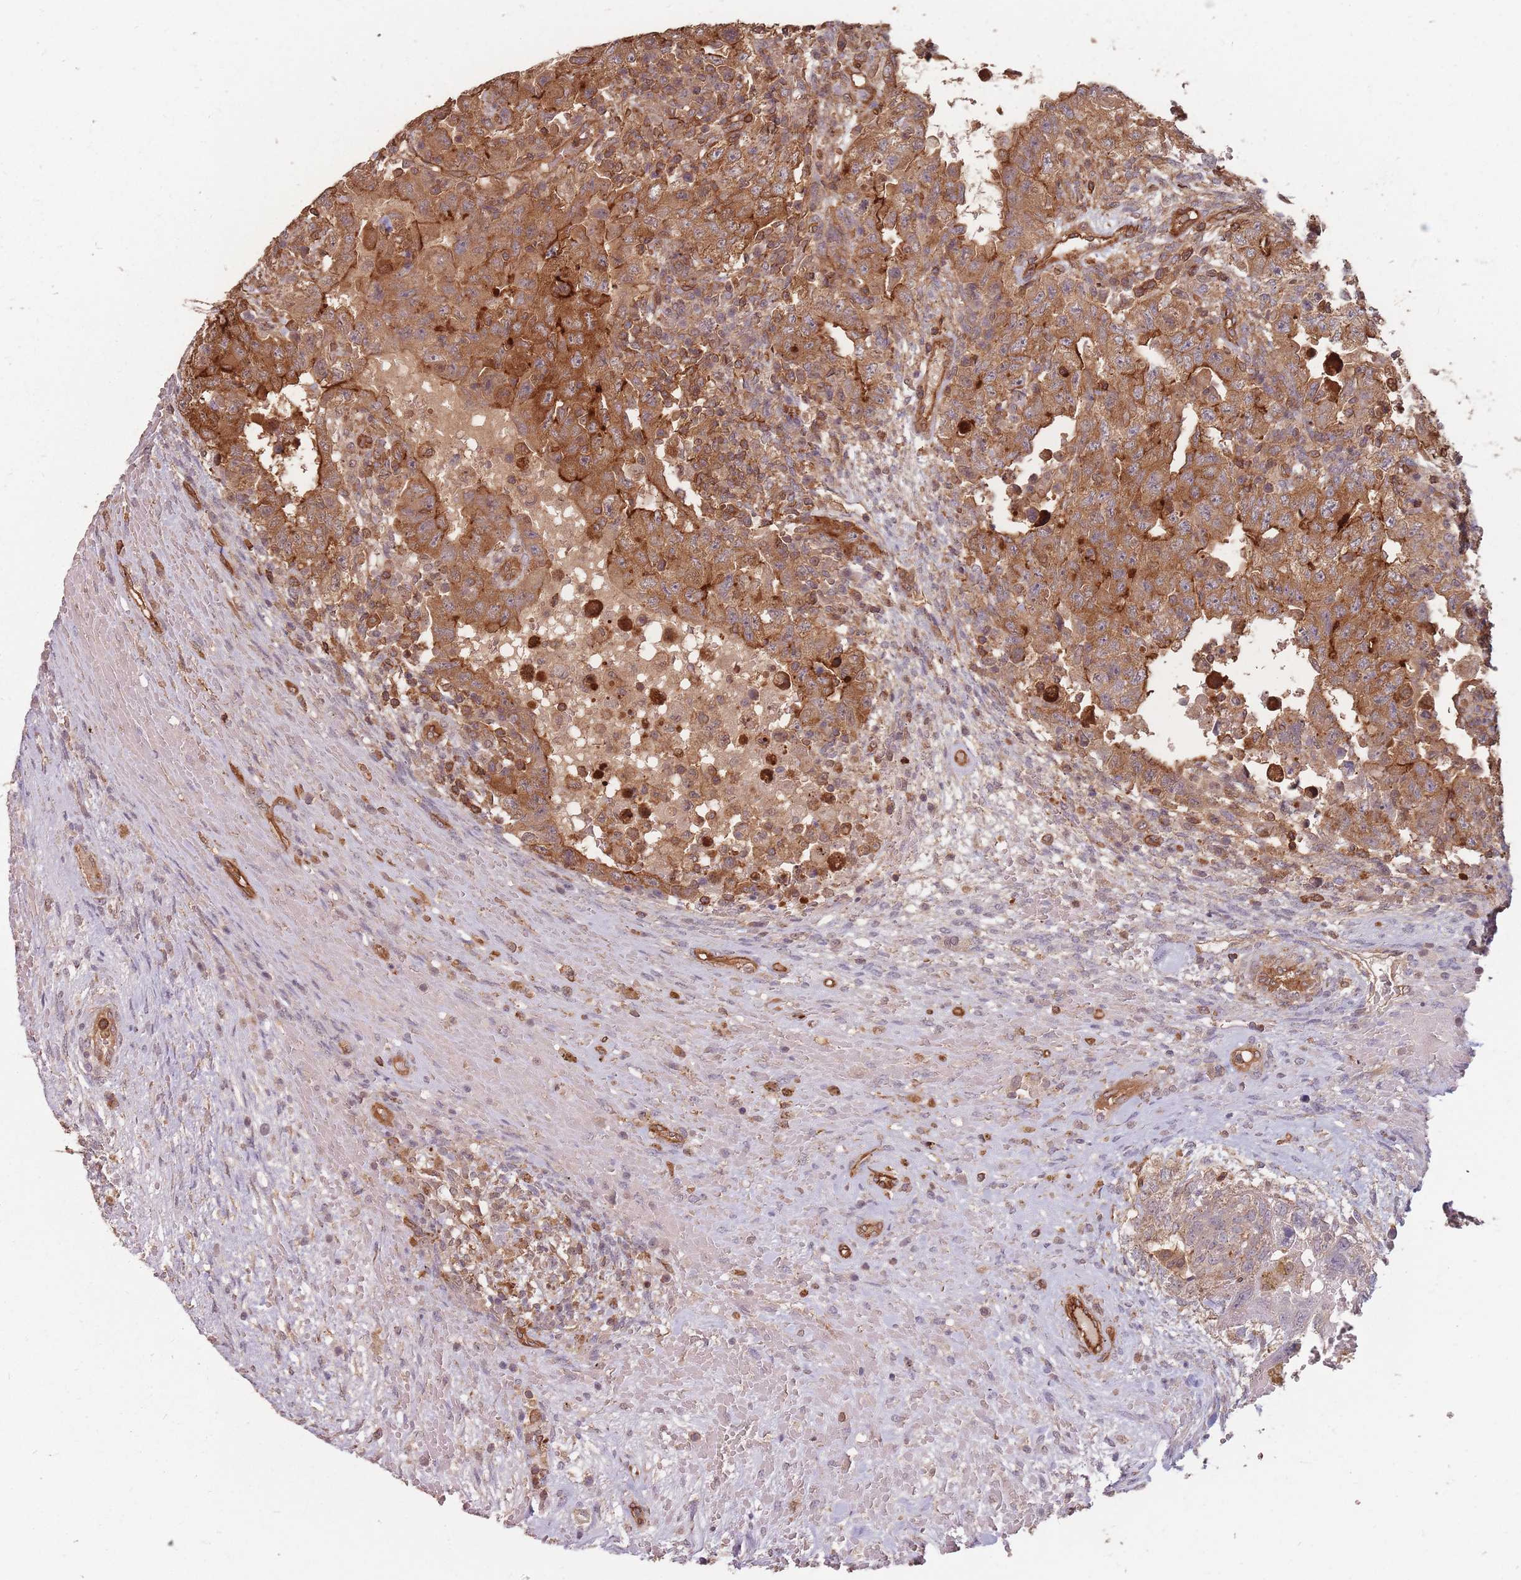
{"staining": {"intensity": "moderate", "quantity": ">75%", "location": "cytoplasmic/membranous"}, "tissue": "testis cancer", "cell_type": "Tumor cells", "image_type": "cancer", "snomed": [{"axis": "morphology", "description": "Carcinoma, Embryonal, NOS"}, {"axis": "topography", "description": "Testis"}], "caption": "Embryonal carcinoma (testis) was stained to show a protein in brown. There is medium levels of moderate cytoplasmic/membranous expression in about >75% of tumor cells.", "gene": "PLS3", "patient": {"sex": "male", "age": 26}}